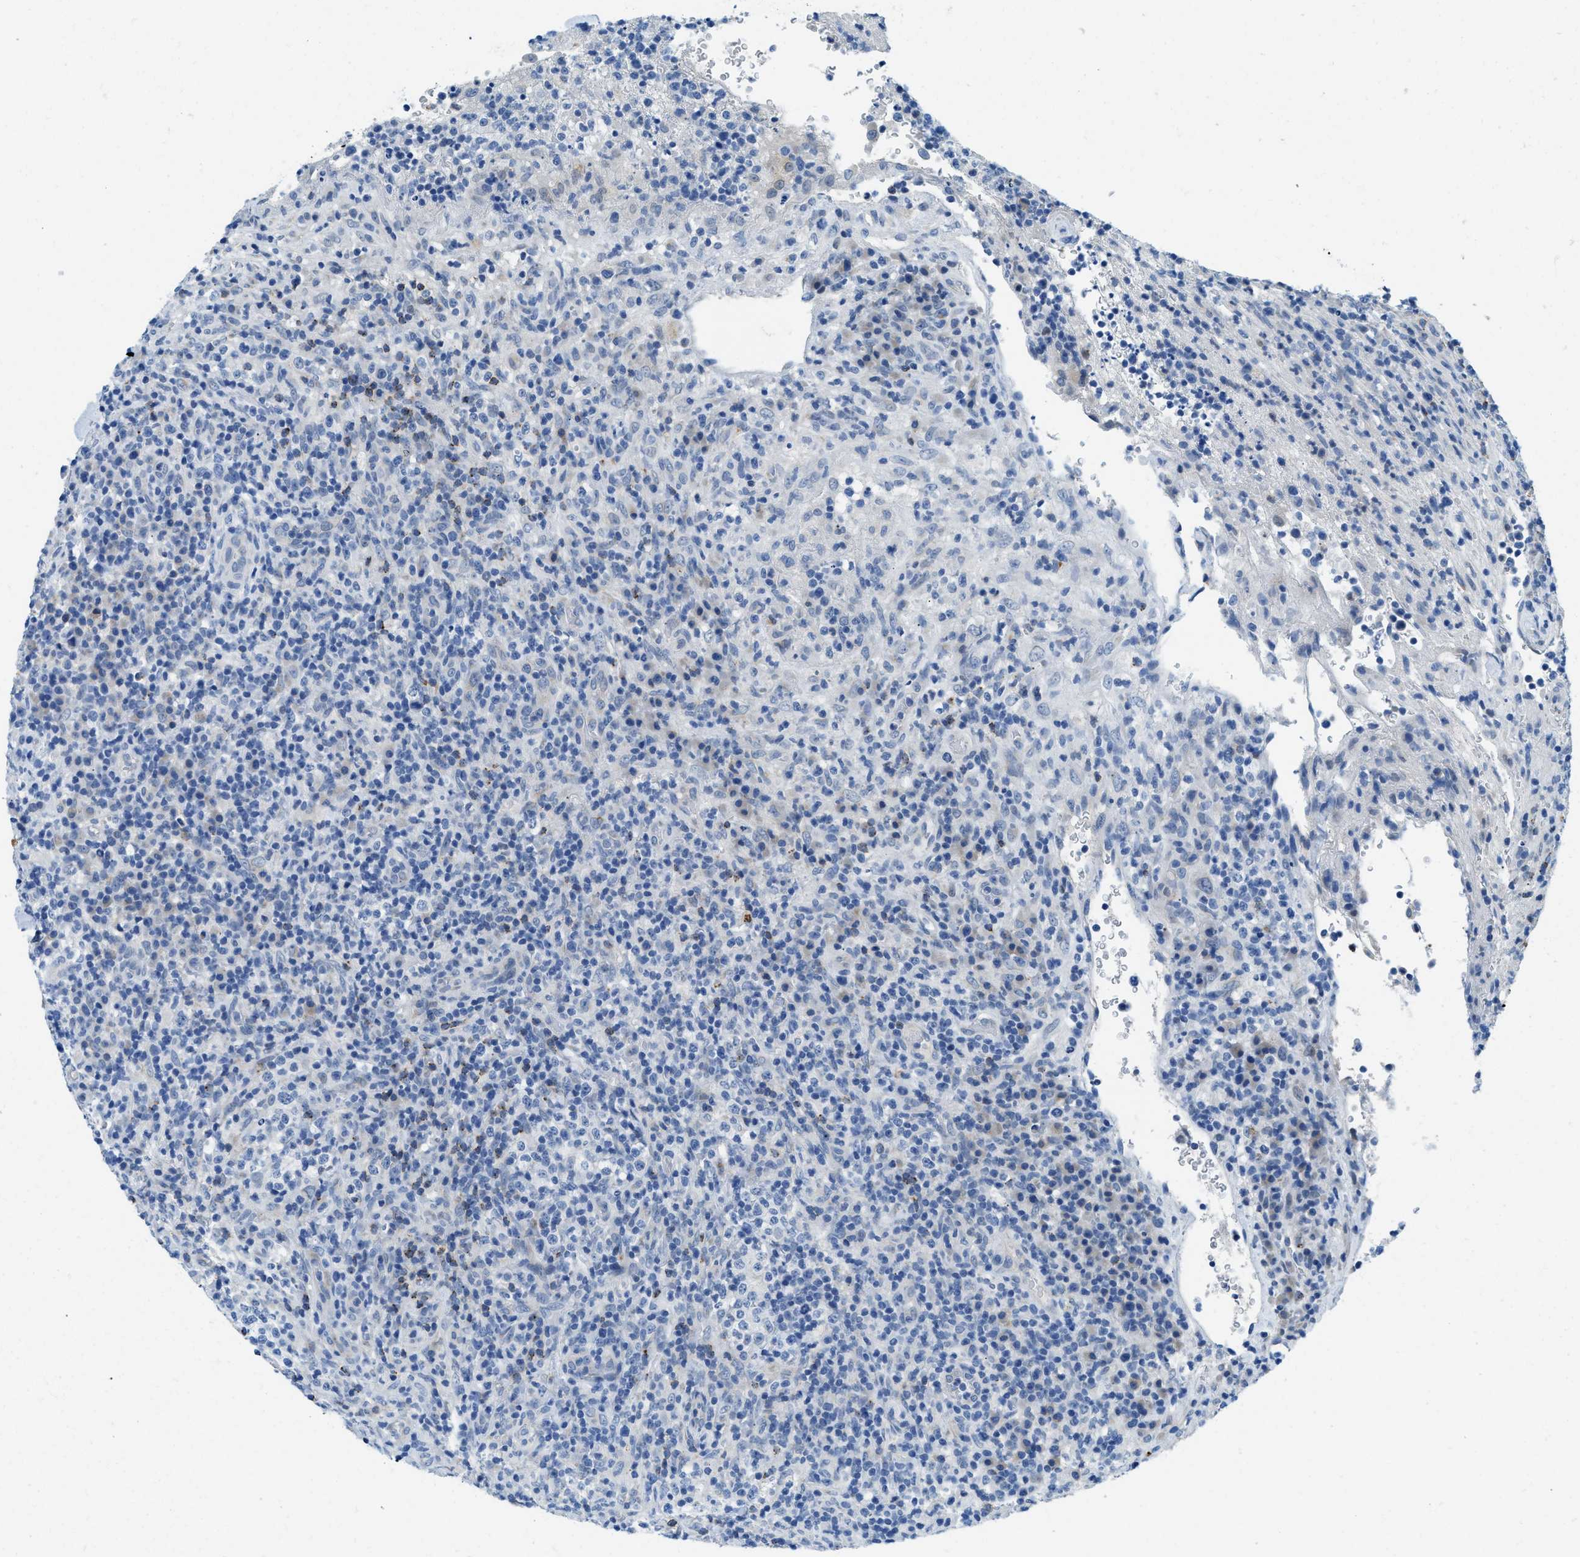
{"staining": {"intensity": "negative", "quantity": "none", "location": "none"}, "tissue": "lymphoma", "cell_type": "Tumor cells", "image_type": "cancer", "snomed": [{"axis": "morphology", "description": "Malignant lymphoma, non-Hodgkin's type, High grade"}, {"axis": "topography", "description": "Lymph node"}], "caption": "IHC of lymphoma reveals no expression in tumor cells.", "gene": "TSPAN3", "patient": {"sex": "female", "age": 76}}